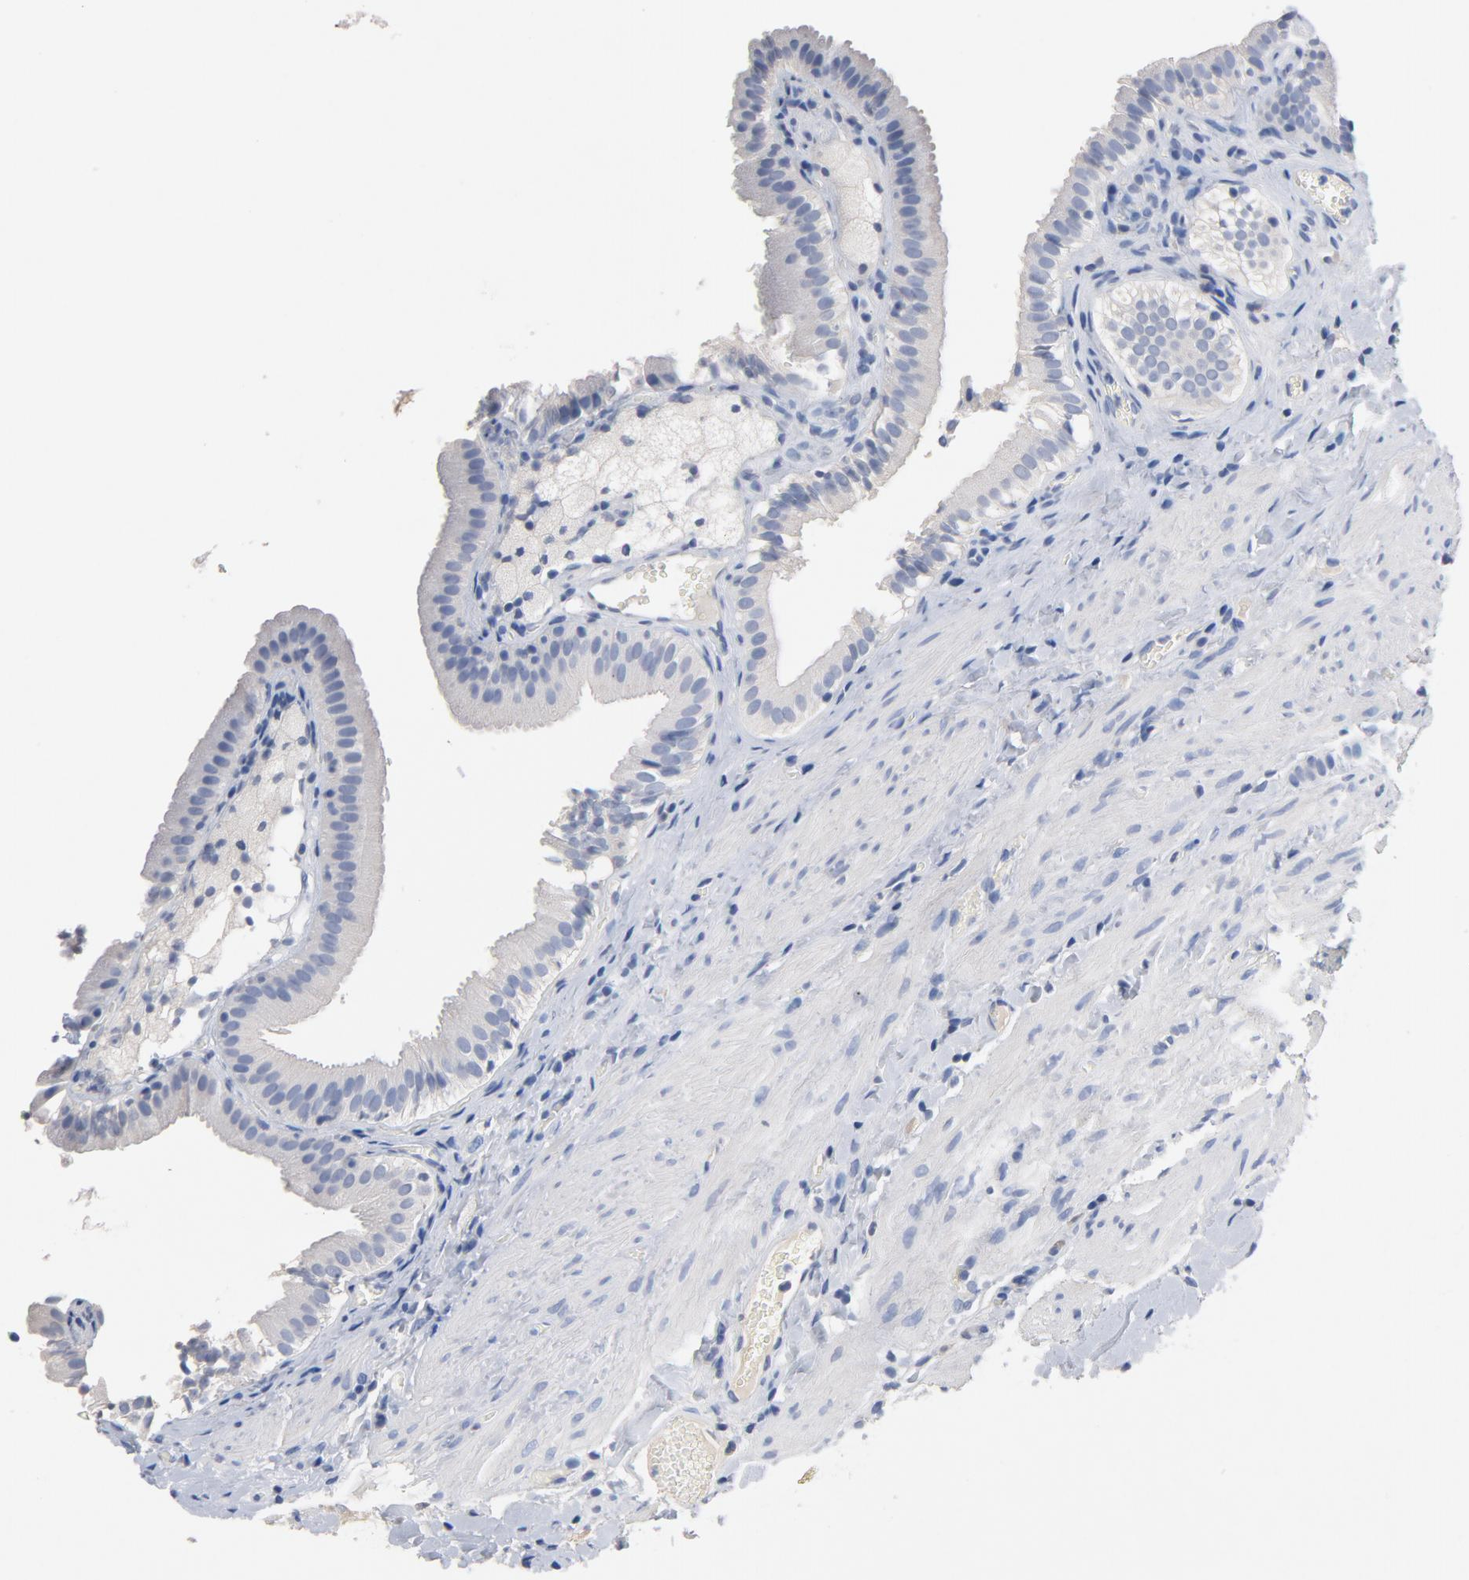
{"staining": {"intensity": "negative", "quantity": "none", "location": "none"}, "tissue": "gallbladder", "cell_type": "Glandular cells", "image_type": "normal", "snomed": [{"axis": "morphology", "description": "Normal tissue, NOS"}, {"axis": "topography", "description": "Gallbladder"}], "caption": "DAB (3,3'-diaminobenzidine) immunohistochemical staining of benign human gallbladder demonstrates no significant staining in glandular cells. (Brightfield microscopy of DAB (3,3'-diaminobenzidine) immunohistochemistry at high magnification).", "gene": "ZCCHC13", "patient": {"sex": "female", "age": 24}}